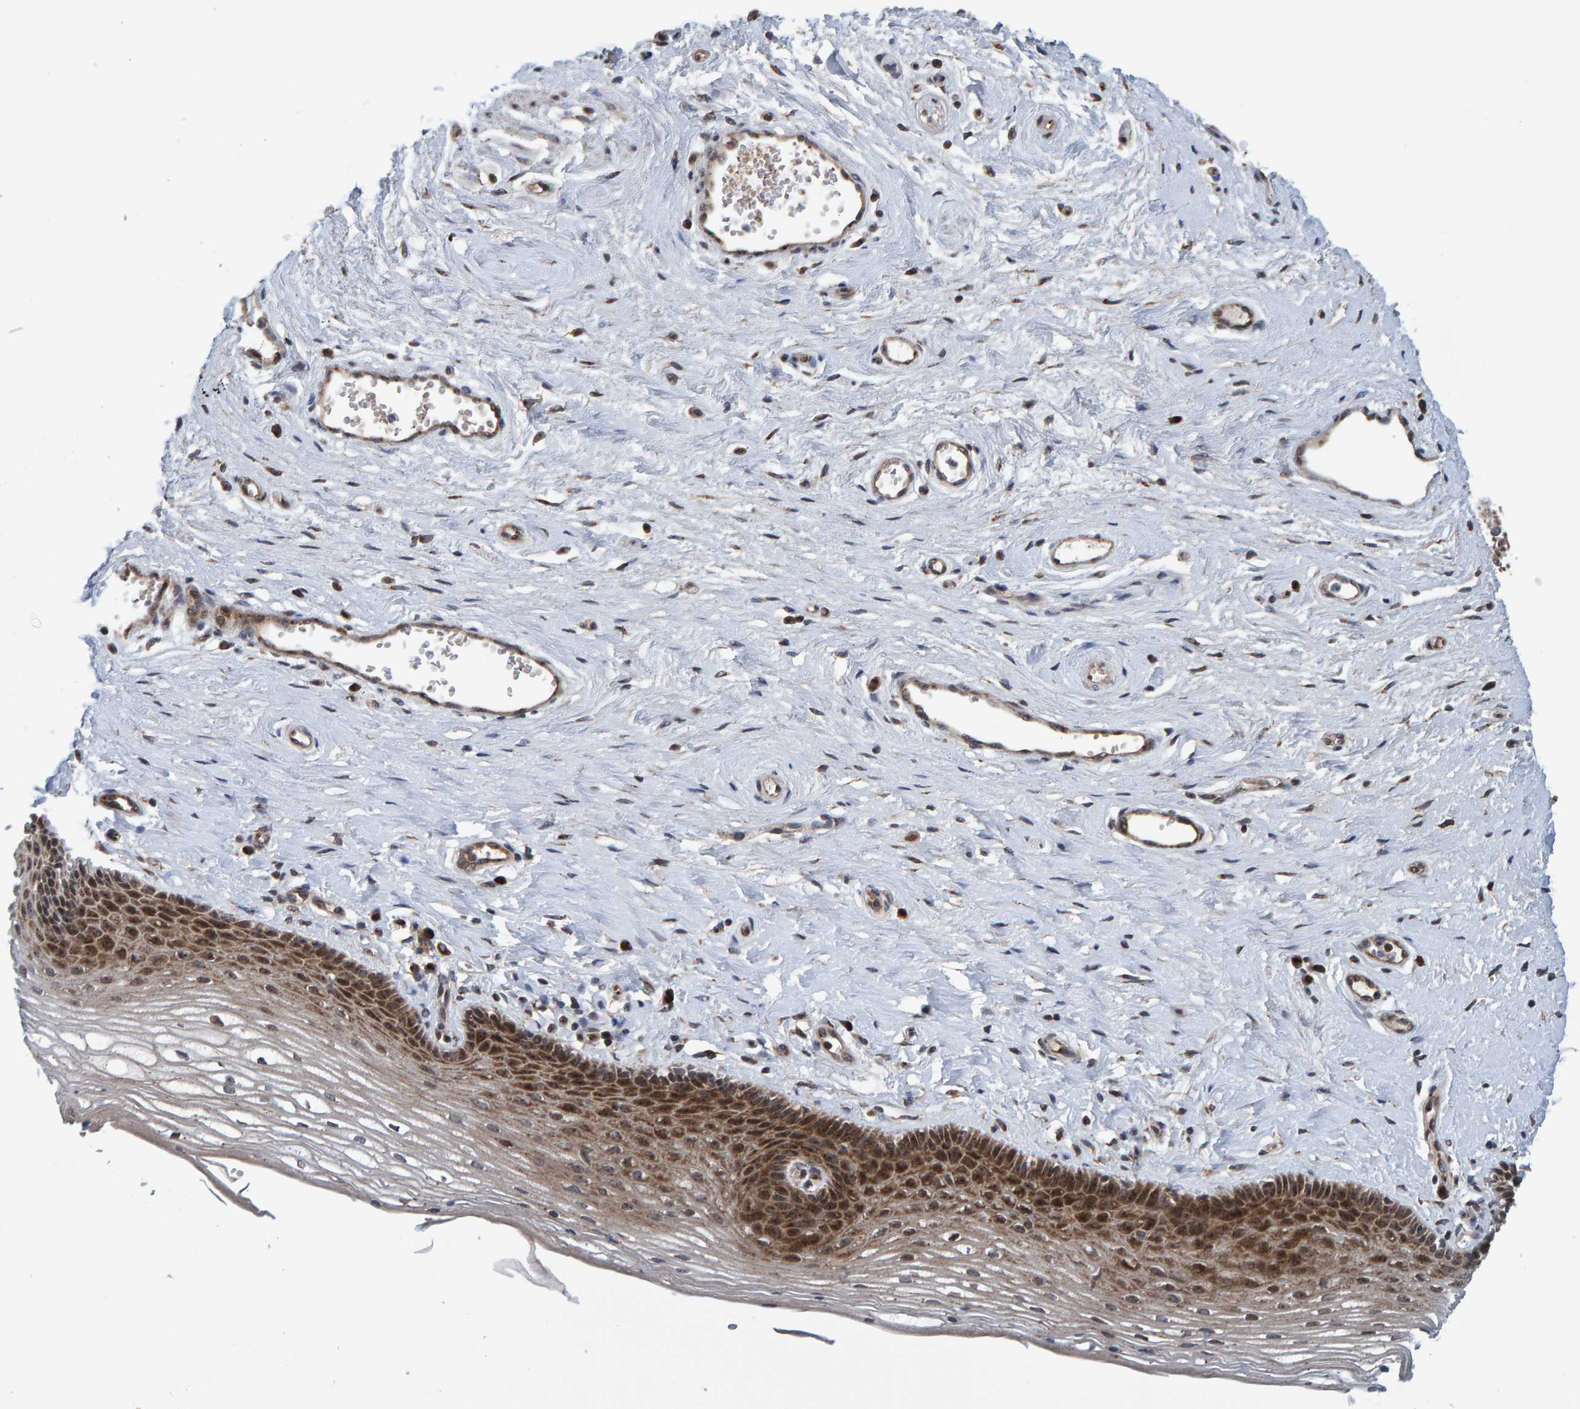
{"staining": {"intensity": "moderate", "quantity": ">75%", "location": "cytoplasmic/membranous,nuclear"}, "tissue": "vagina", "cell_type": "Squamous epithelial cells", "image_type": "normal", "snomed": [{"axis": "morphology", "description": "Normal tissue, NOS"}, {"axis": "topography", "description": "Vagina"}], "caption": "High-magnification brightfield microscopy of unremarkable vagina stained with DAB (brown) and counterstained with hematoxylin (blue). squamous epithelial cells exhibit moderate cytoplasmic/membranous,nuclear expression is seen in approximately>75% of cells. The staining is performed using DAB brown chromogen to label protein expression. The nuclei are counter-stained blue using hematoxylin.", "gene": "CCDC25", "patient": {"sex": "female", "age": 46}}